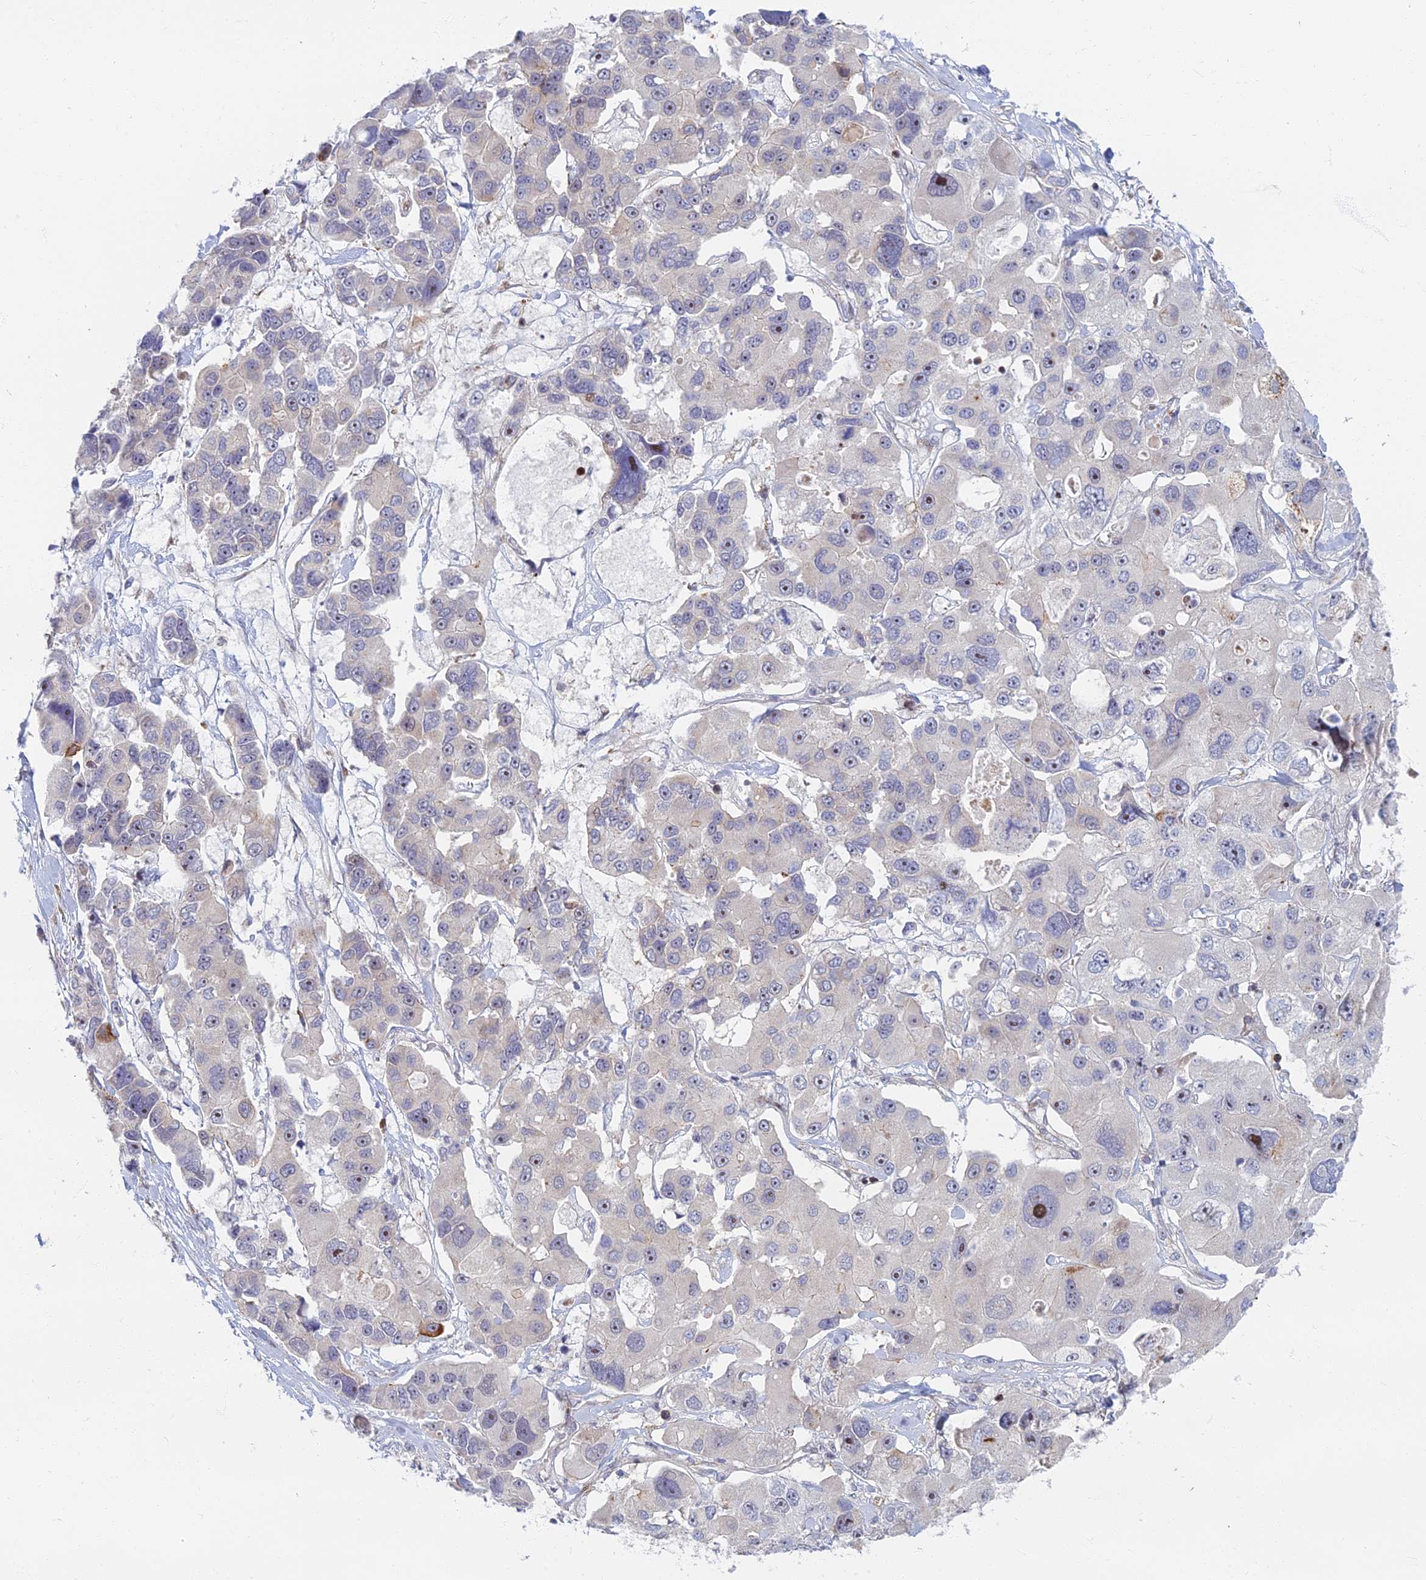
{"staining": {"intensity": "moderate", "quantity": "<25%", "location": "cytoplasmic/membranous,nuclear"}, "tissue": "lung cancer", "cell_type": "Tumor cells", "image_type": "cancer", "snomed": [{"axis": "morphology", "description": "Adenocarcinoma, NOS"}, {"axis": "topography", "description": "Lung"}], "caption": "Immunohistochemistry (IHC) (DAB (3,3'-diaminobenzidine)) staining of human lung cancer exhibits moderate cytoplasmic/membranous and nuclear protein expression in about <25% of tumor cells.", "gene": "C15orf40", "patient": {"sex": "female", "age": 54}}